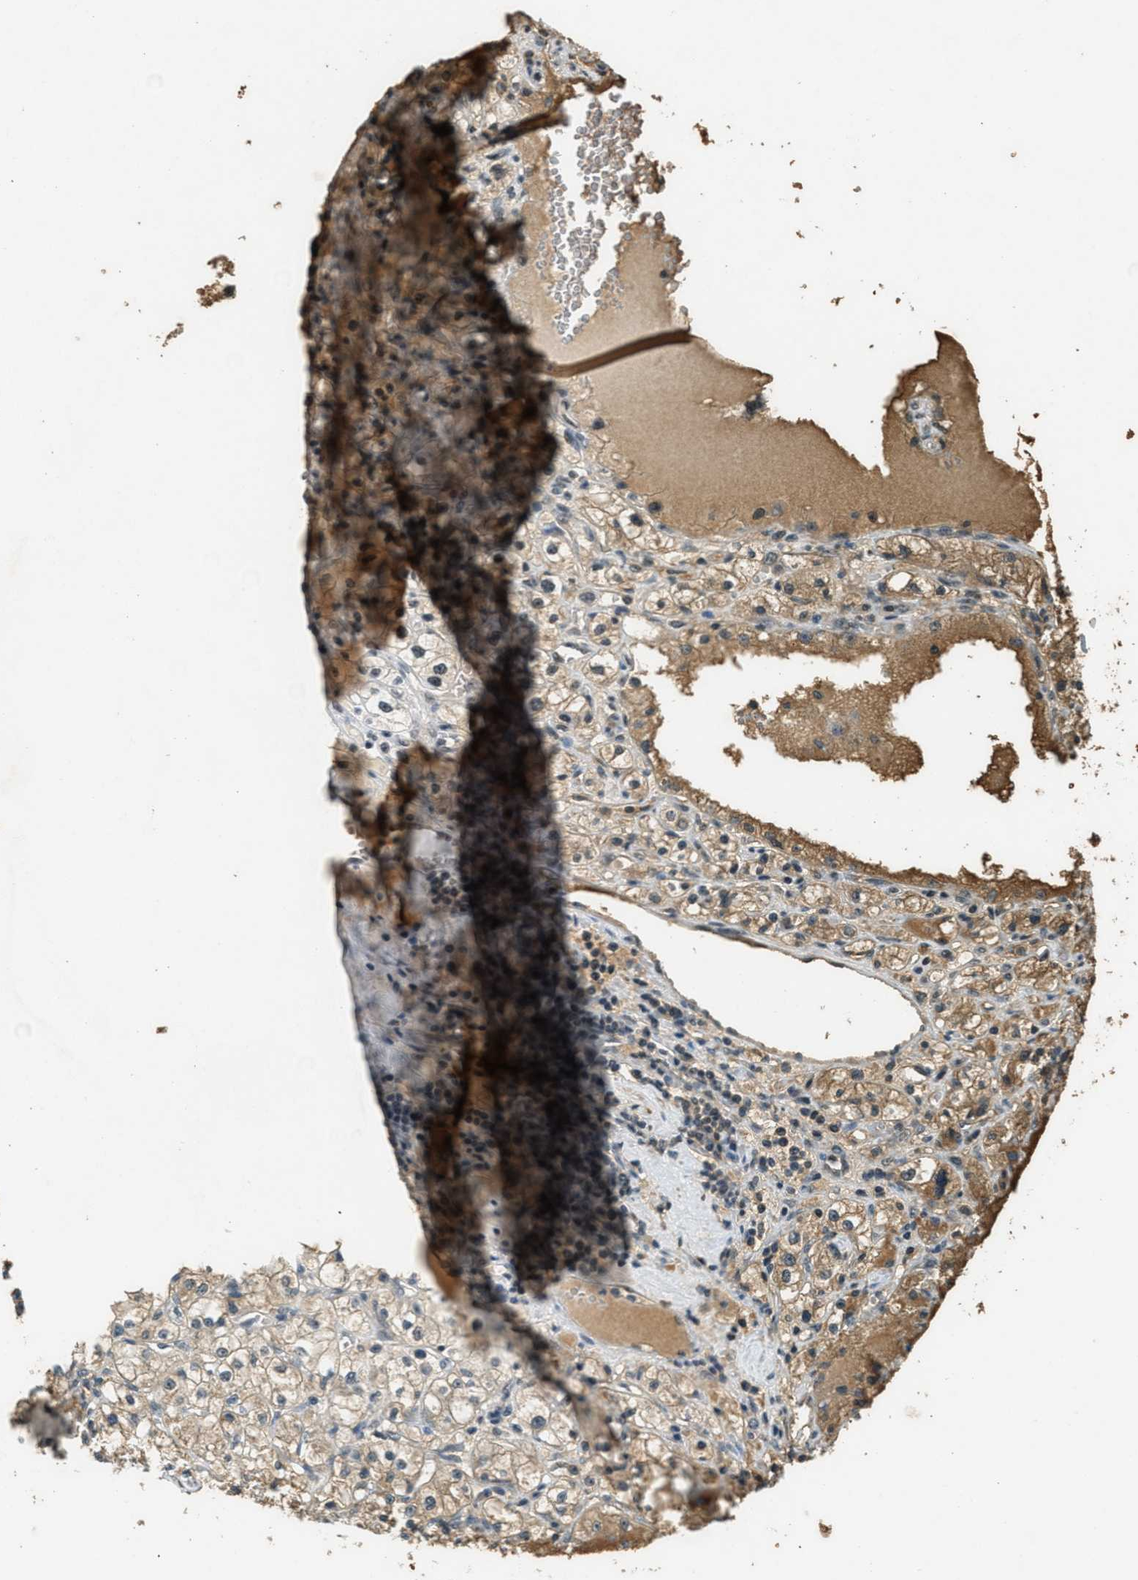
{"staining": {"intensity": "moderate", "quantity": "25%-75%", "location": "cytoplasmic/membranous,nuclear"}, "tissue": "renal cancer", "cell_type": "Tumor cells", "image_type": "cancer", "snomed": [{"axis": "morphology", "description": "Adenocarcinoma, NOS"}, {"axis": "topography", "description": "Kidney"}], "caption": "Human renal cancer stained for a protein (brown) demonstrates moderate cytoplasmic/membranous and nuclear positive expression in approximately 25%-75% of tumor cells.", "gene": "ZNF148", "patient": {"sex": "male", "age": 56}}